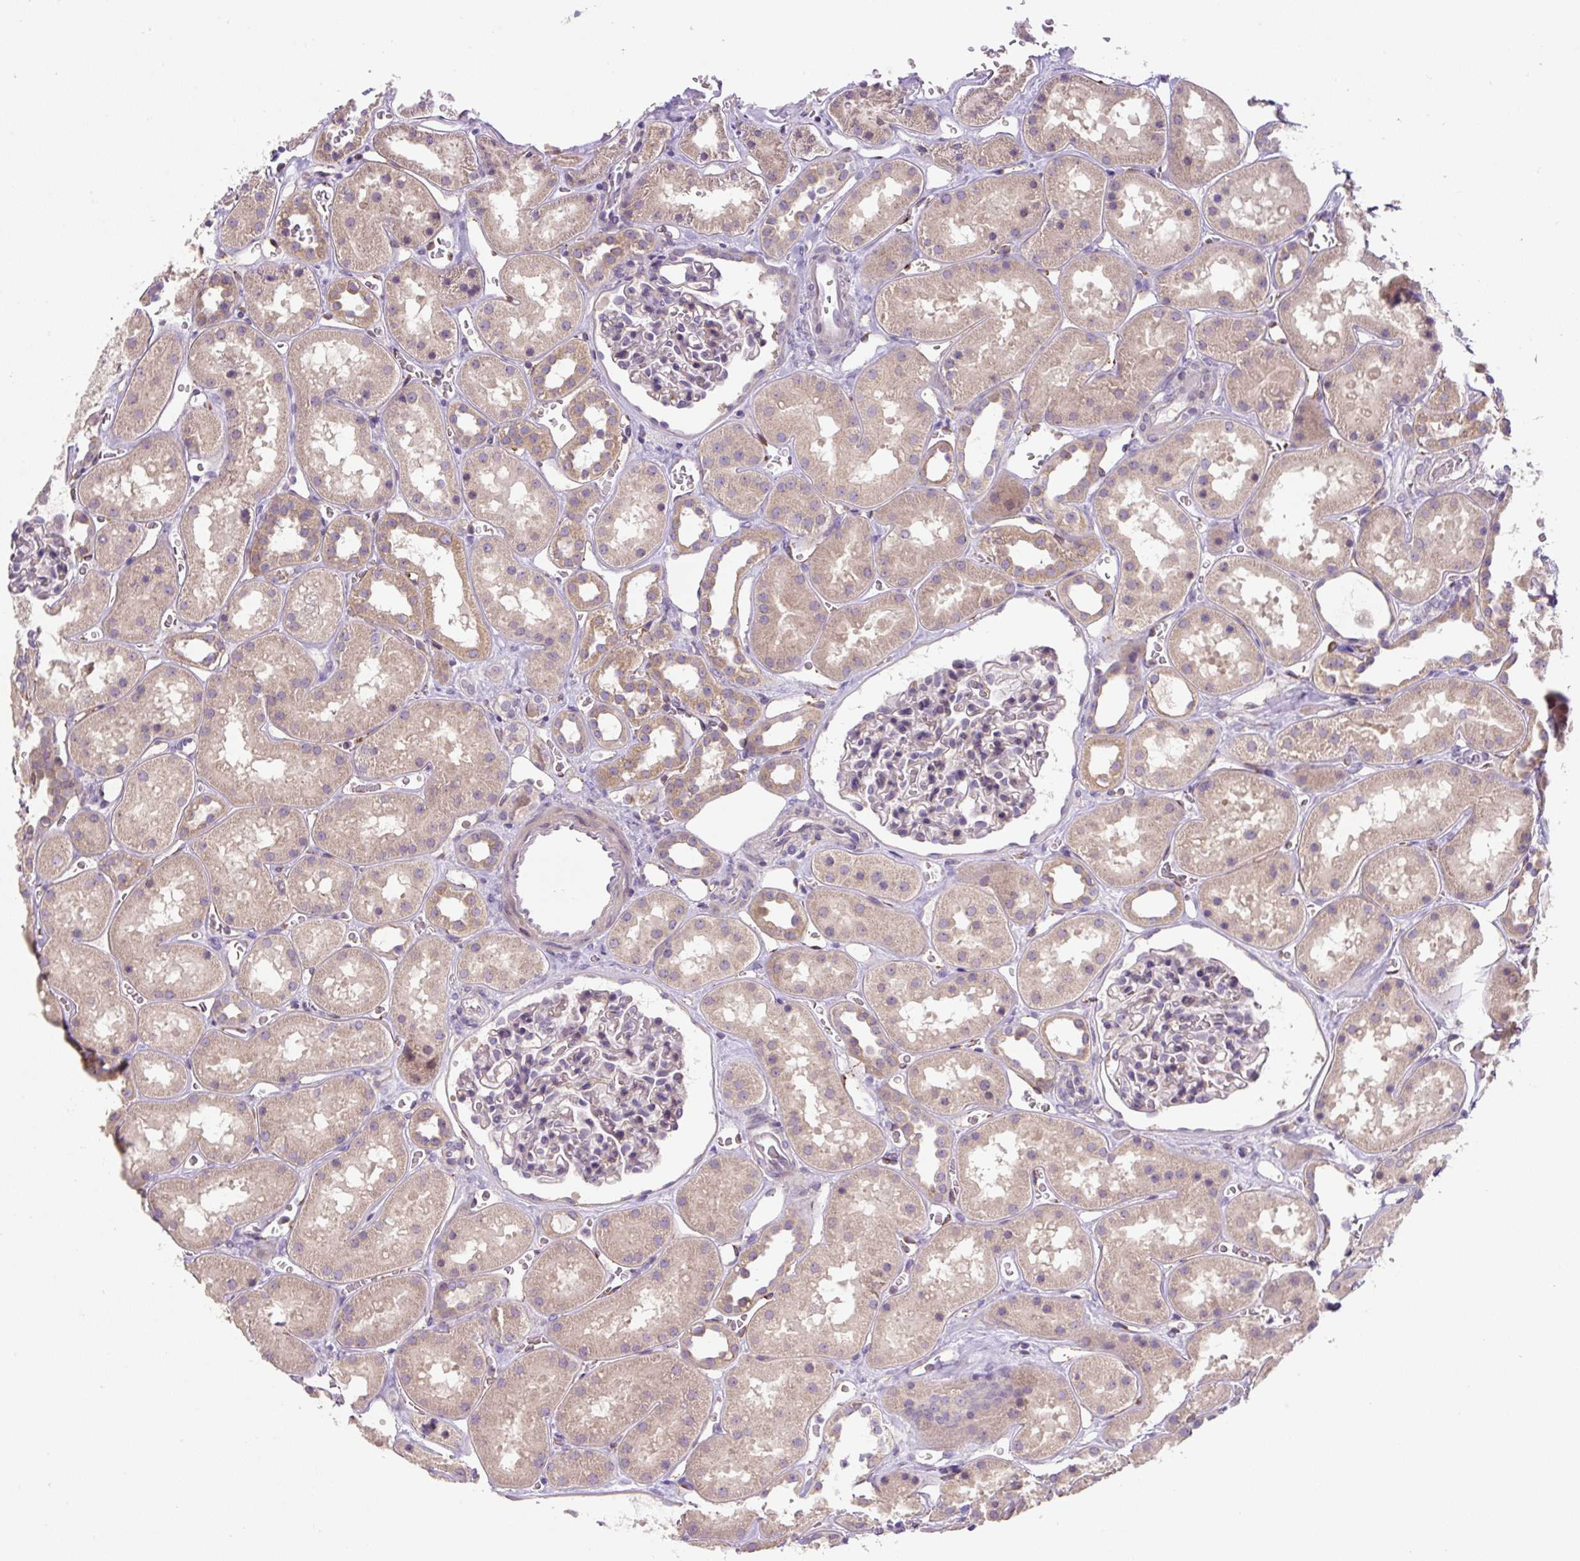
{"staining": {"intensity": "negative", "quantity": "none", "location": "none"}, "tissue": "kidney", "cell_type": "Cells in glomeruli", "image_type": "normal", "snomed": [{"axis": "morphology", "description": "Normal tissue, NOS"}, {"axis": "topography", "description": "Kidney"}], "caption": "High magnification brightfield microscopy of normal kidney stained with DAB (brown) and counterstained with hematoxylin (blue): cells in glomeruli show no significant expression.", "gene": "UBL3", "patient": {"sex": "female", "age": 41}}